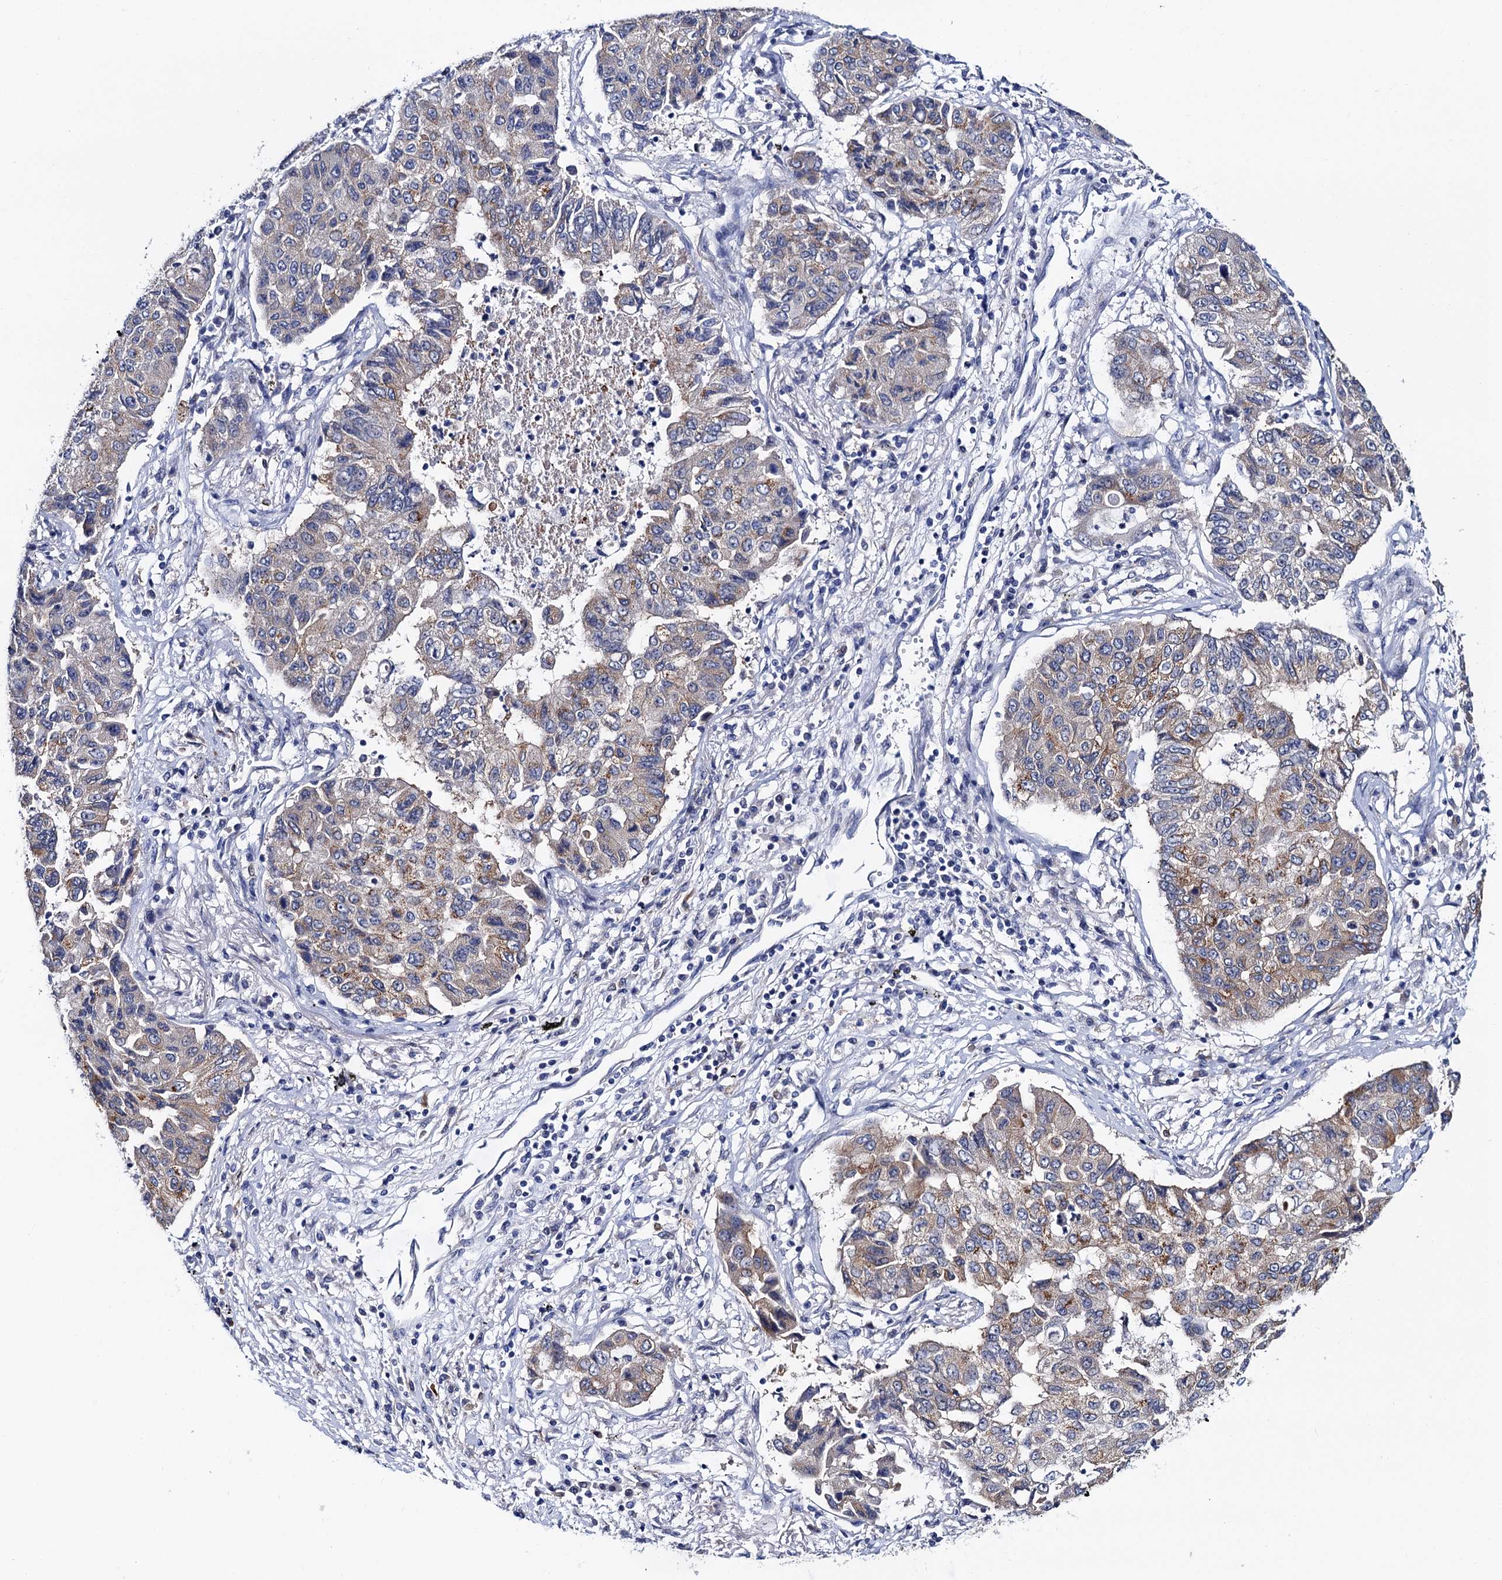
{"staining": {"intensity": "weak", "quantity": "<25%", "location": "cytoplasmic/membranous"}, "tissue": "lung cancer", "cell_type": "Tumor cells", "image_type": "cancer", "snomed": [{"axis": "morphology", "description": "Squamous cell carcinoma, NOS"}, {"axis": "topography", "description": "Lung"}], "caption": "Immunohistochemical staining of squamous cell carcinoma (lung) exhibits no significant expression in tumor cells.", "gene": "ZDHHC18", "patient": {"sex": "male", "age": 74}}